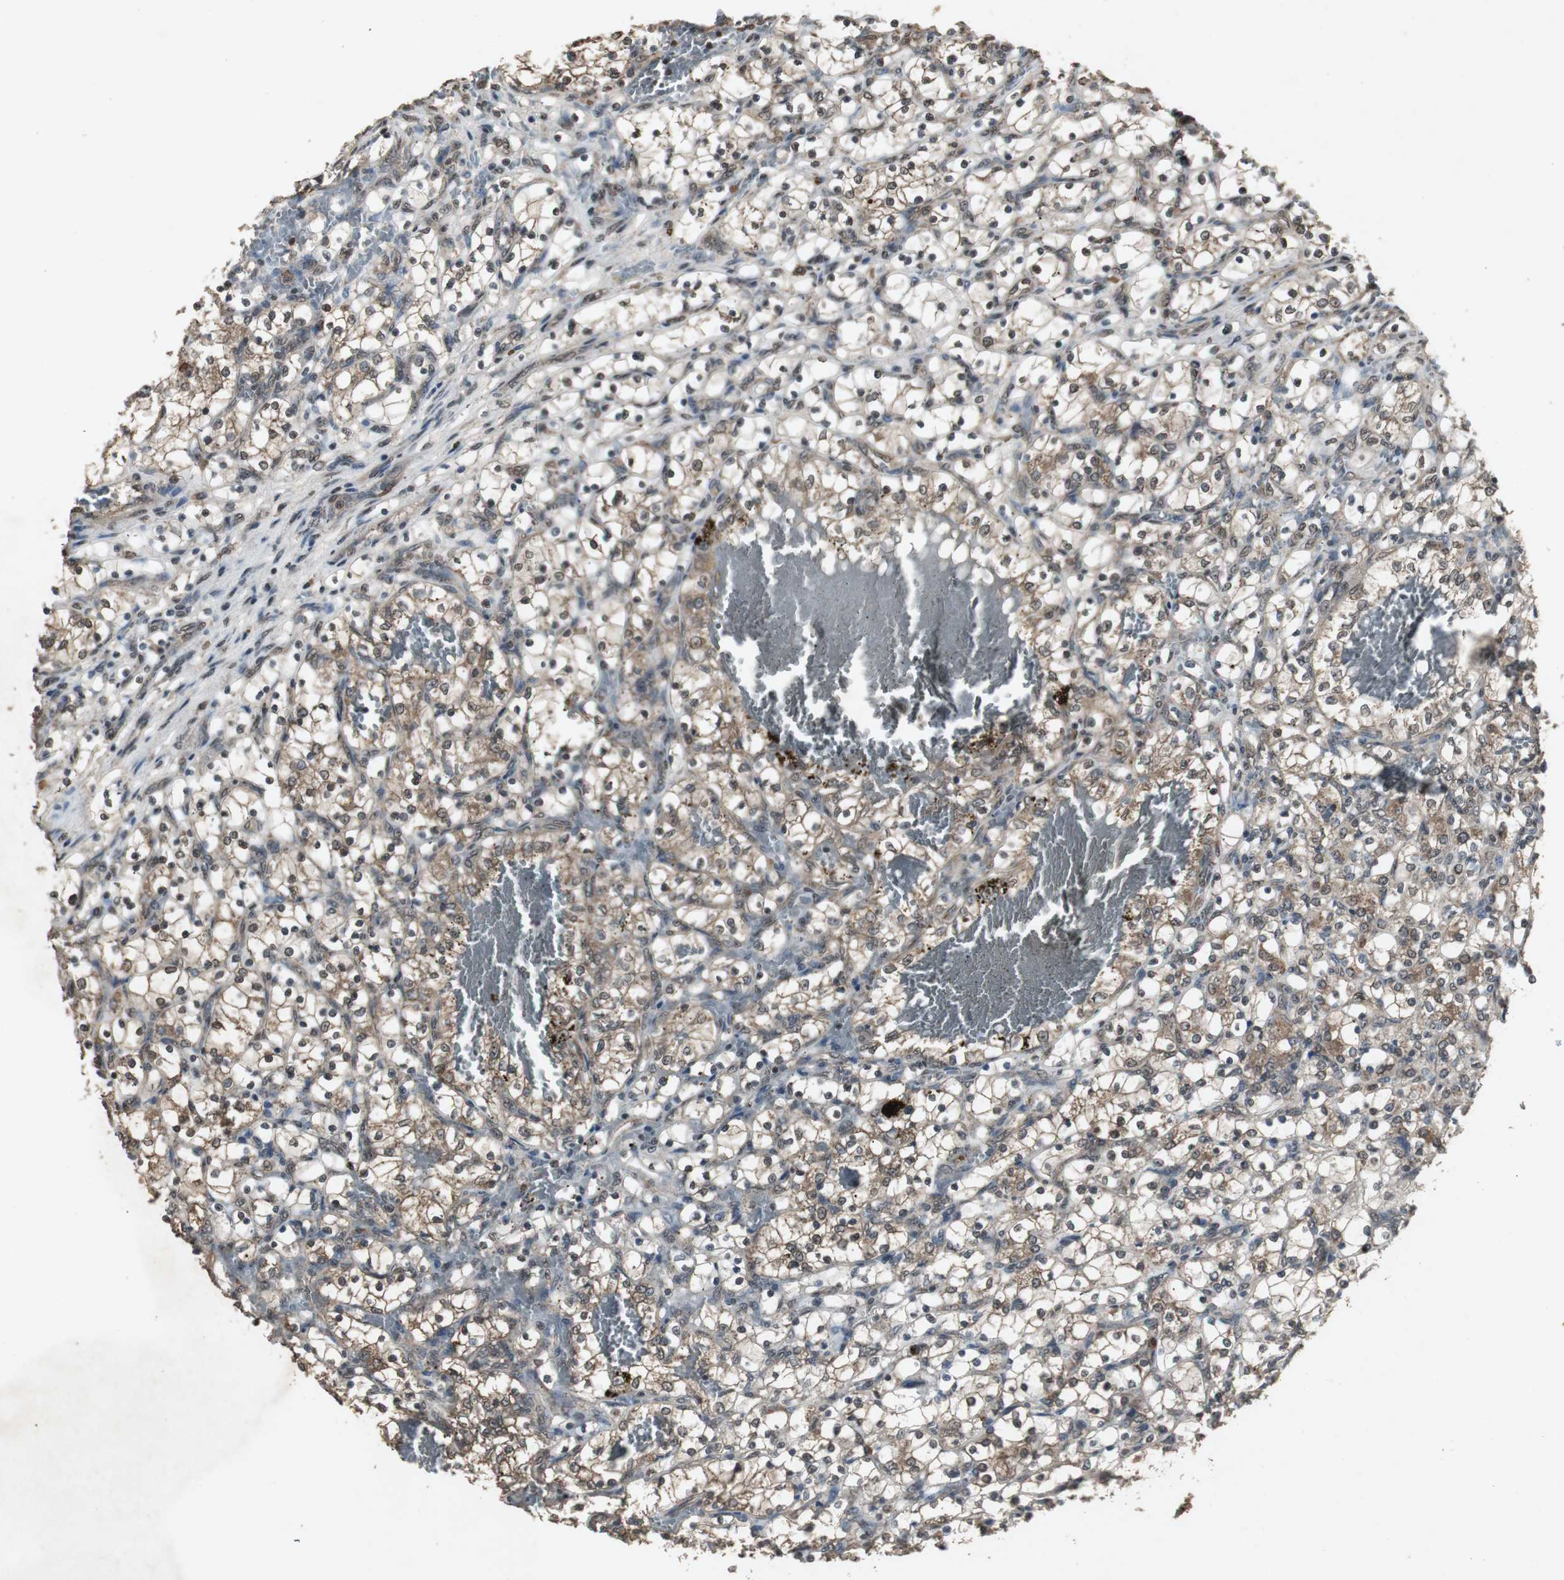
{"staining": {"intensity": "moderate", "quantity": ">75%", "location": "cytoplasmic/membranous,nuclear"}, "tissue": "renal cancer", "cell_type": "Tumor cells", "image_type": "cancer", "snomed": [{"axis": "morphology", "description": "Adenocarcinoma, NOS"}, {"axis": "topography", "description": "Kidney"}], "caption": "DAB immunohistochemical staining of adenocarcinoma (renal) shows moderate cytoplasmic/membranous and nuclear protein expression in about >75% of tumor cells.", "gene": "EMX1", "patient": {"sex": "female", "age": 69}}